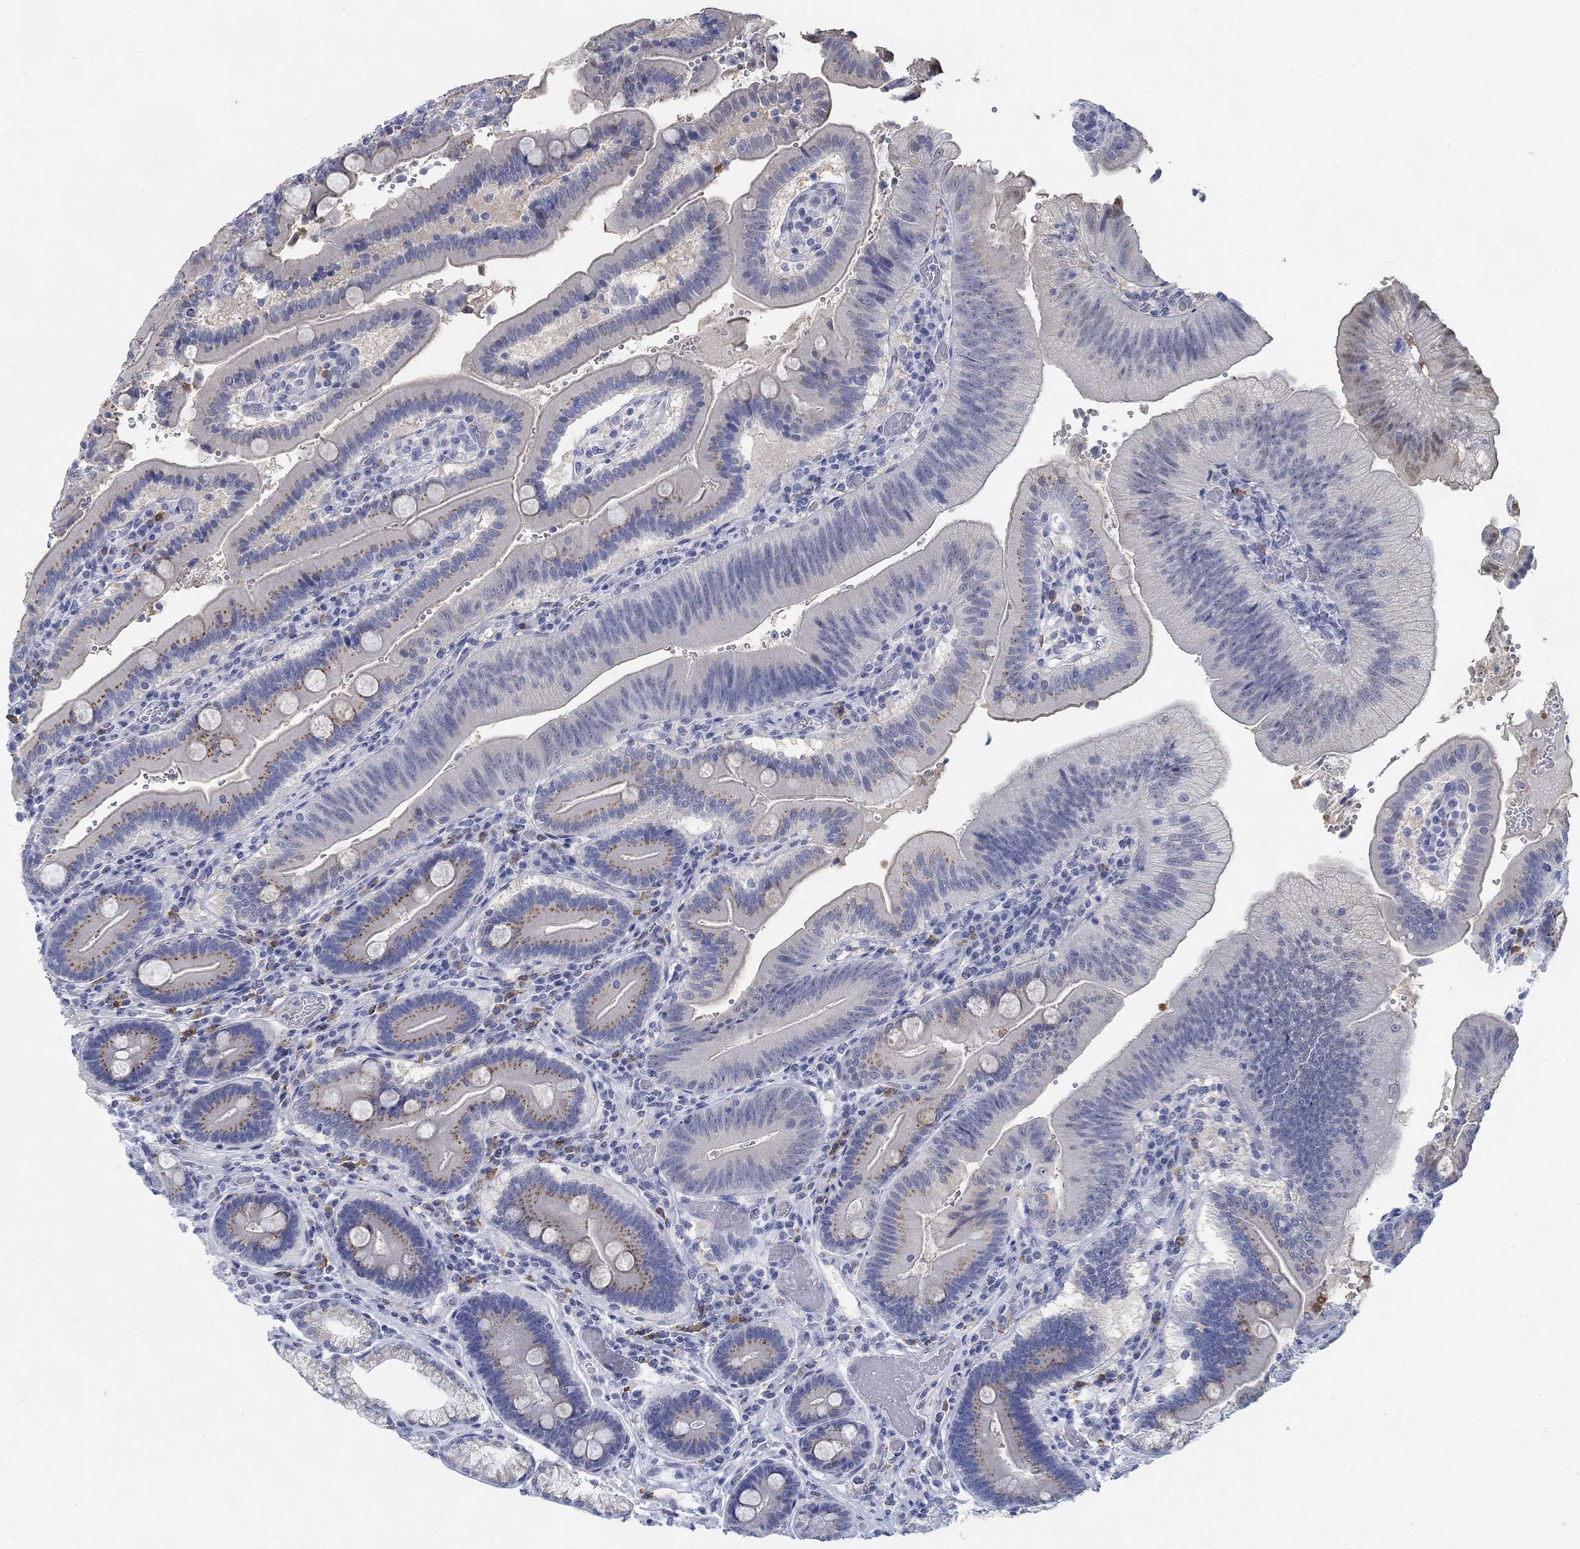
{"staining": {"intensity": "moderate", "quantity": "<25%", "location": "cytoplasmic/membranous"}, "tissue": "duodenum", "cell_type": "Glandular cells", "image_type": "normal", "snomed": [{"axis": "morphology", "description": "Normal tissue, NOS"}, {"axis": "topography", "description": "Duodenum"}], "caption": "Immunohistochemical staining of benign human duodenum displays <25% levels of moderate cytoplasmic/membranous protein staining in approximately <25% of glandular cells.", "gene": "TEKT4", "patient": {"sex": "female", "age": 62}}